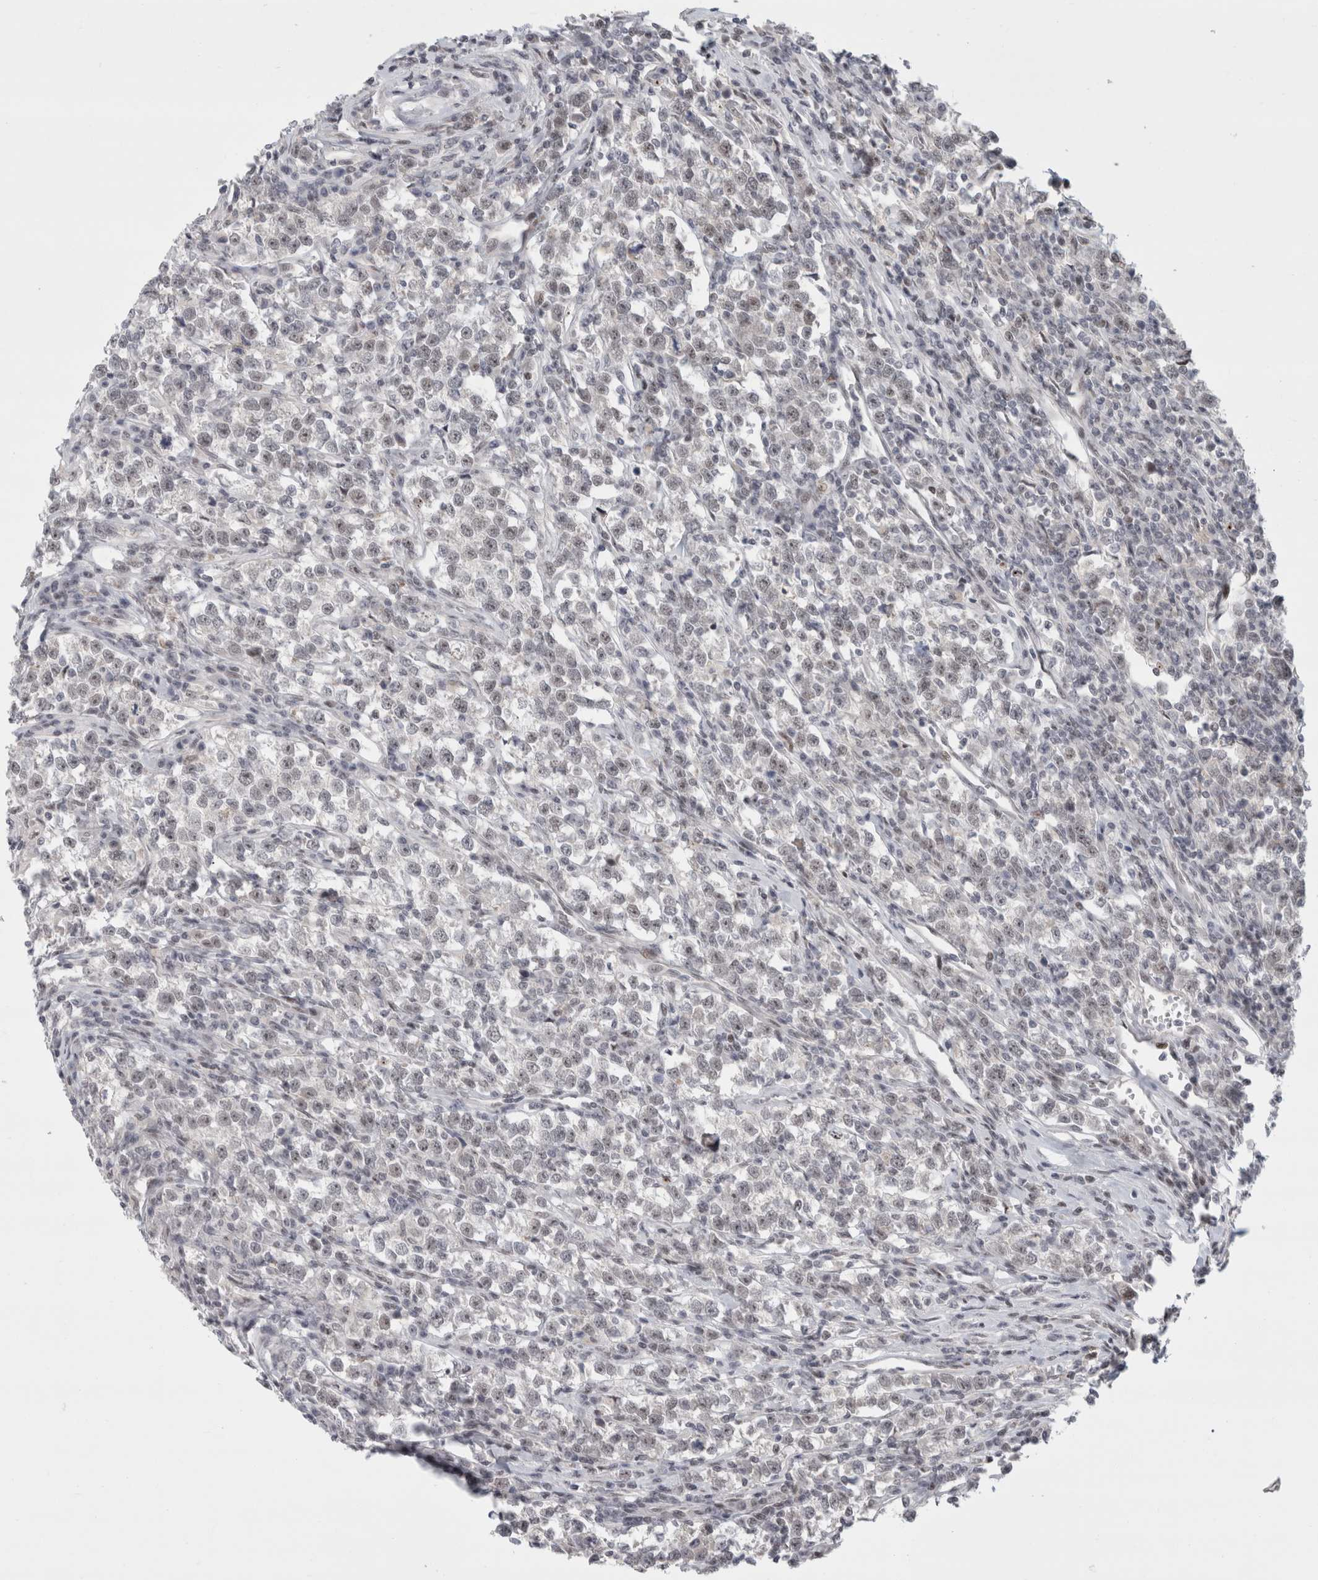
{"staining": {"intensity": "weak", "quantity": "<25%", "location": "nuclear"}, "tissue": "testis cancer", "cell_type": "Tumor cells", "image_type": "cancer", "snomed": [{"axis": "morphology", "description": "Normal tissue, NOS"}, {"axis": "morphology", "description": "Seminoma, NOS"}, {"axis": "topography", "description": "Testis"}], "caption": "High magnification brightfield microscopy of testis cancer (seminoma) stained with DAB (brown) and counterstained with hematoxylin (blue): tumor cells show no significant expression.", "gene": "SENP6", "patient": {"sex": "male", "age": 43}}